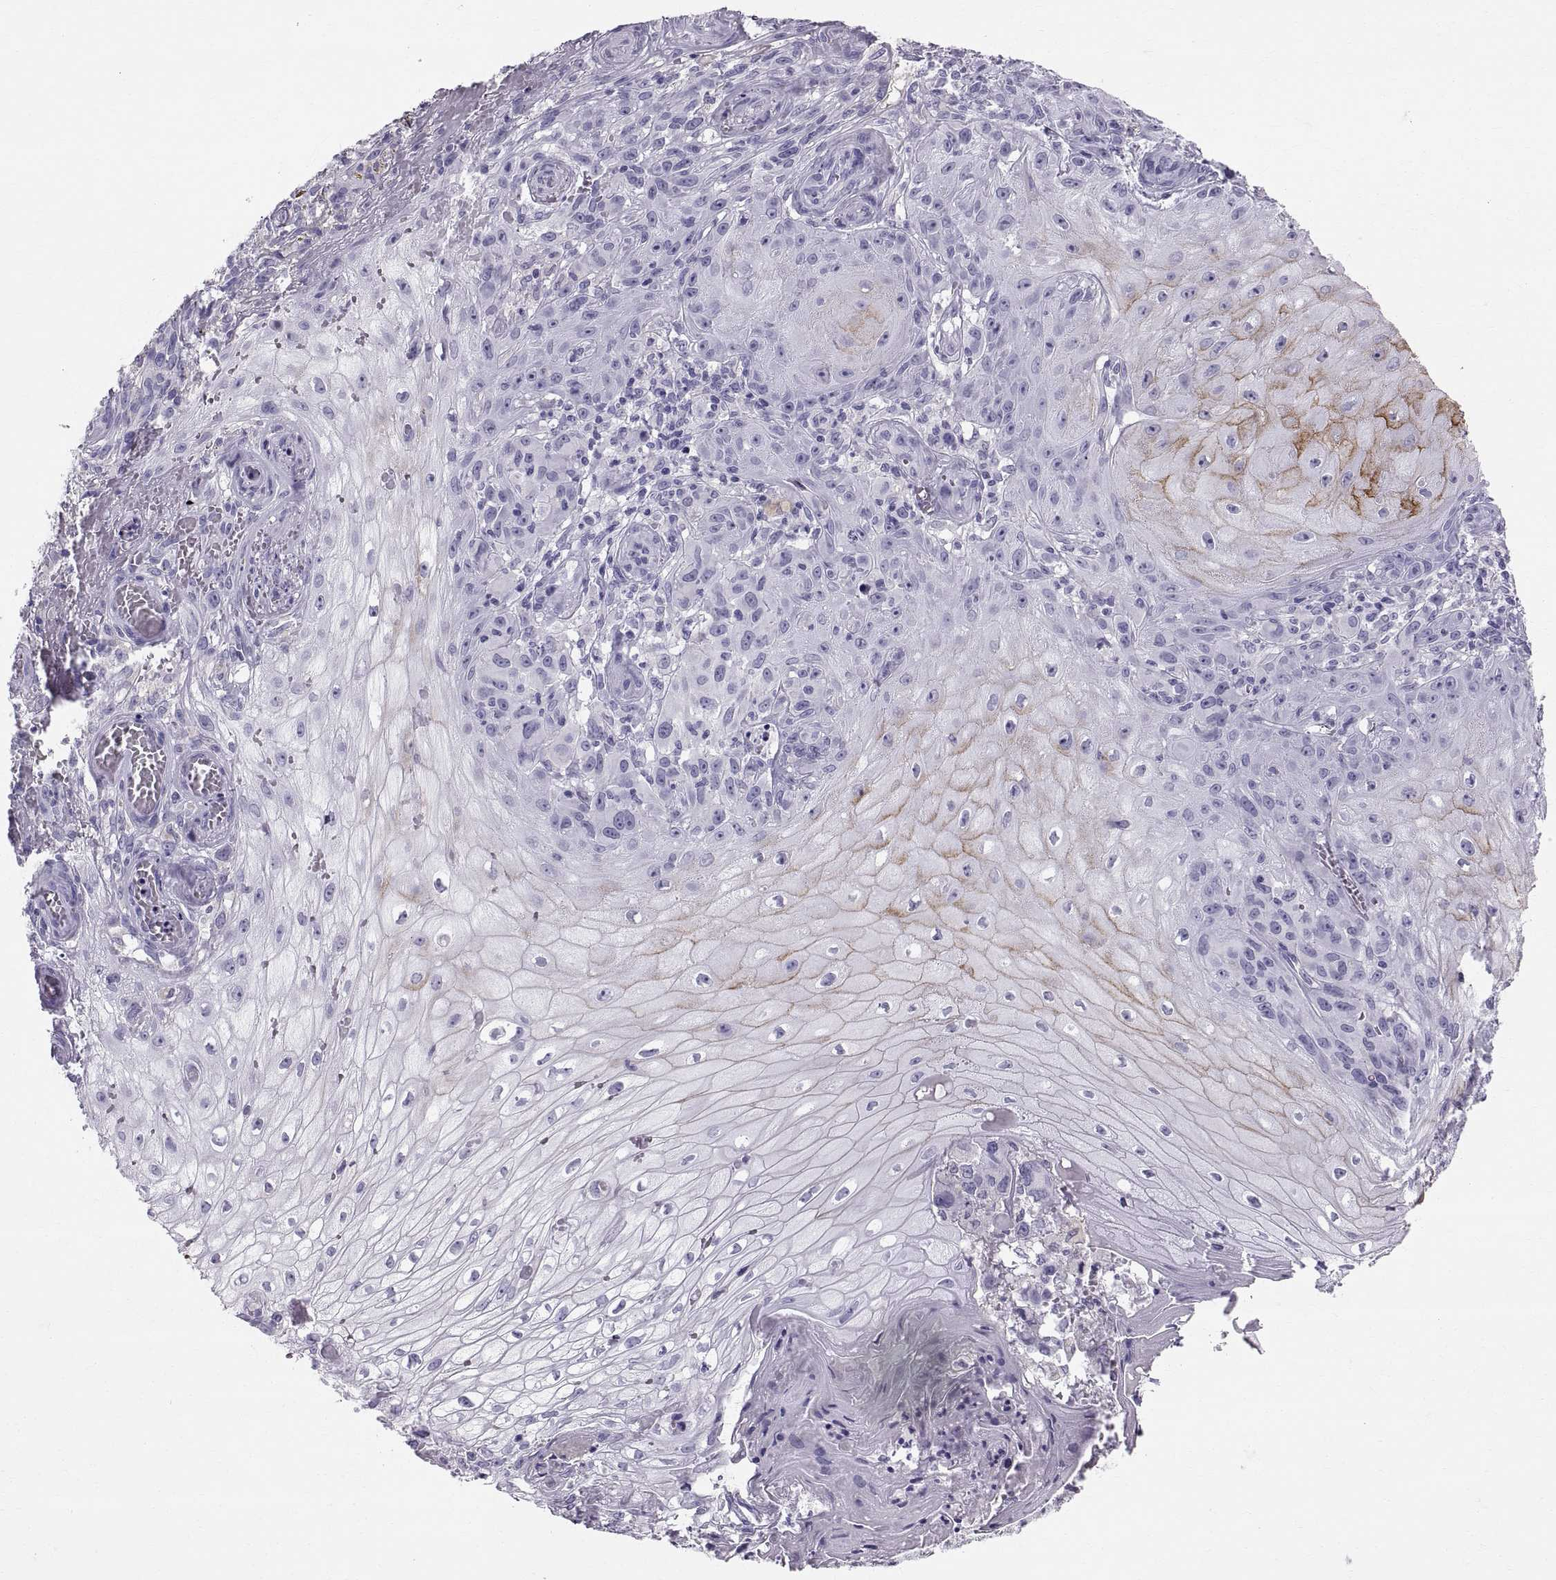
{"staining": {"intensity": "negative", "quantity": "none", "location": "none"}, "tissue": "melanoma", "cell_type": "Tumor cells", "image_type": "cancer", "snomed": [{"axis": "morphology", "description": "Malignant melanoma, NOS"}, {"axis": "topography", "description": "Skin"}], "caption": "This is an IHC micrograph of malignant melanoma. There is no positivity in tumor cells.", "gene": "SLC22A6", "patient": {"sex": "female", "age": 53}}